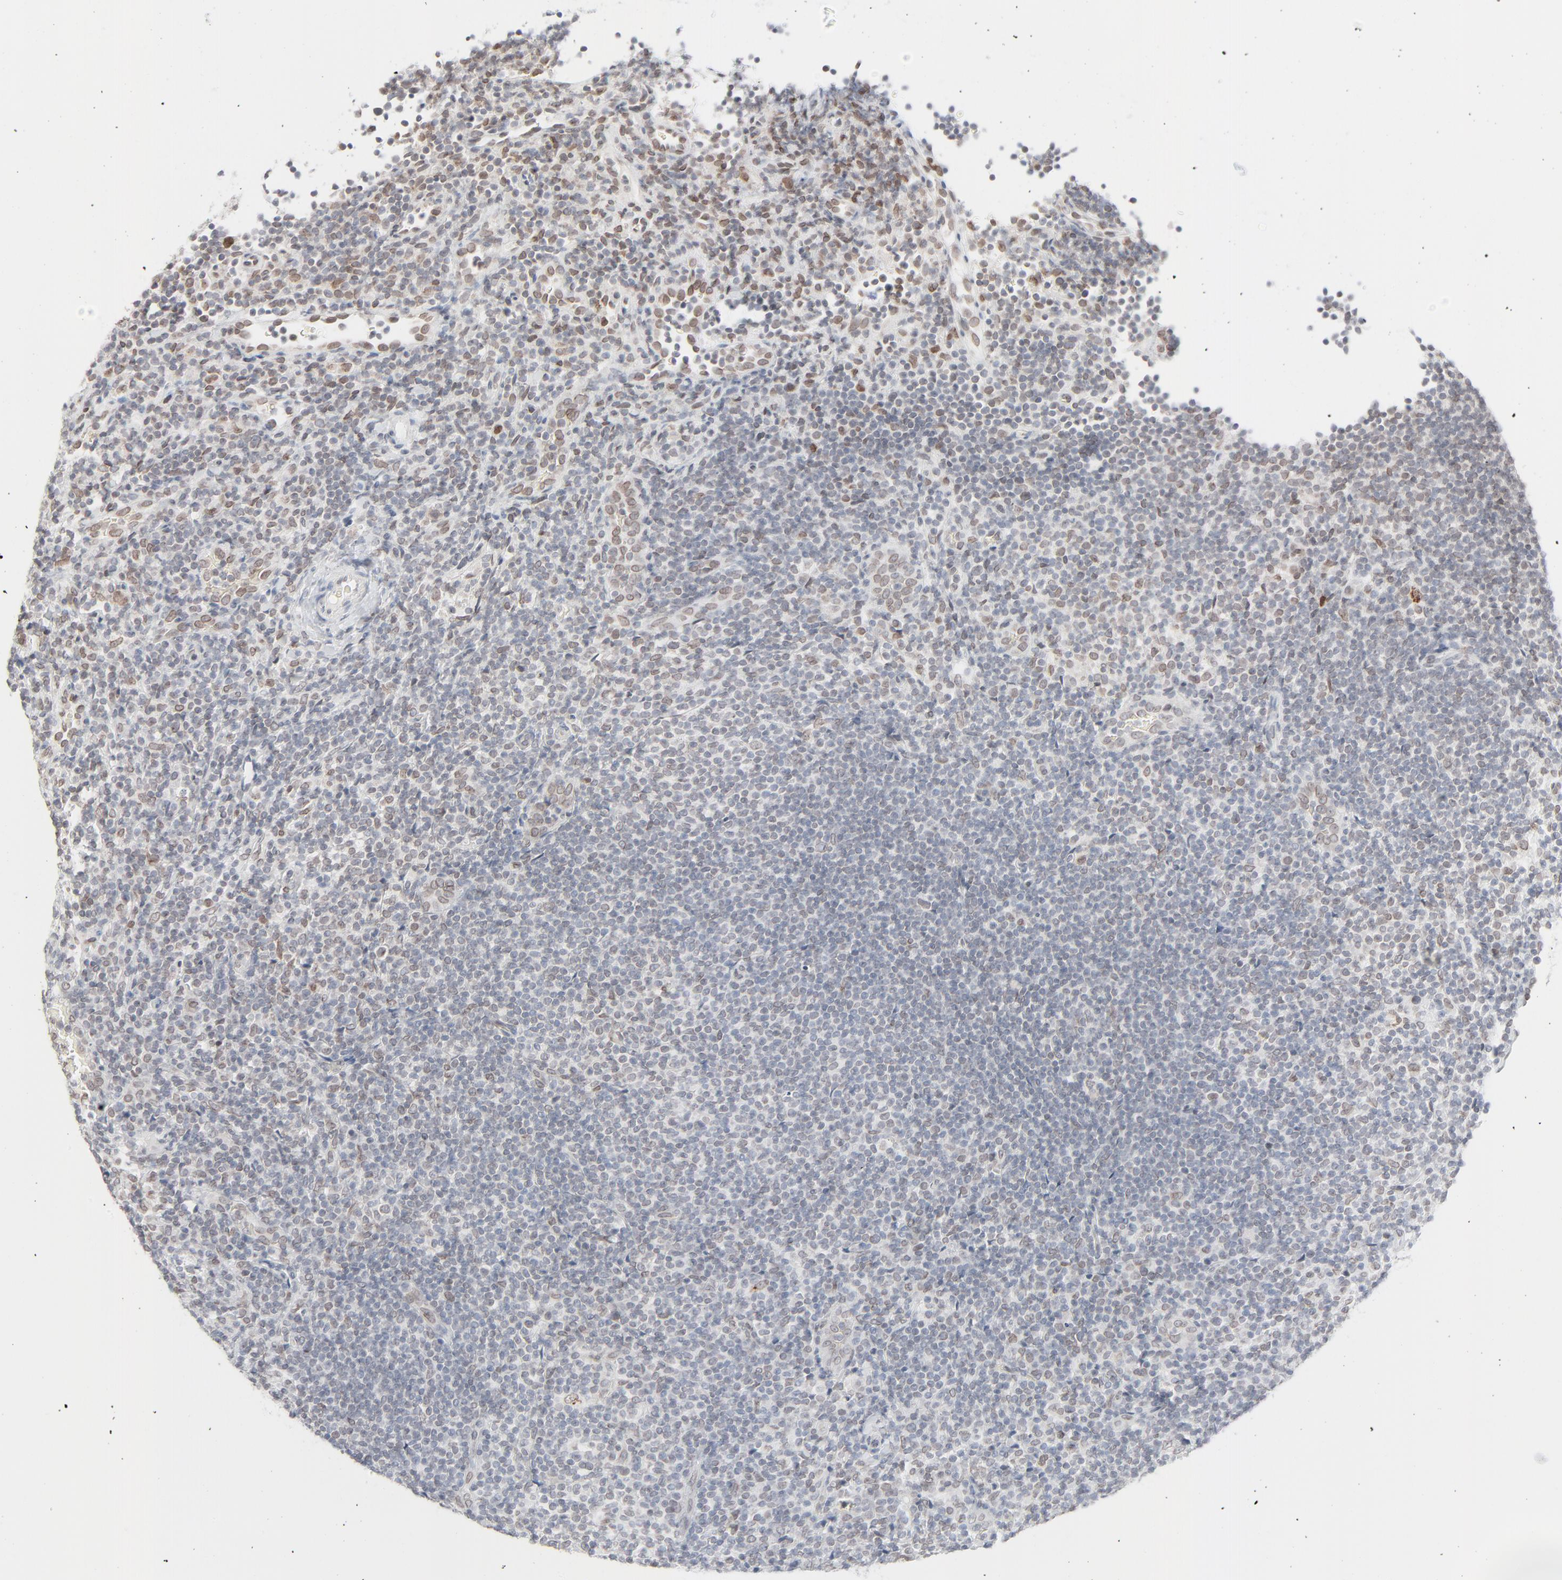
{"staining": {"intensity": "weak", "quantity": "<25%", "location": "cytoplasmic/membranous,nuclear"}, "tissue": "lymphoma", "cell_type": "Tumor cells", "image_type": "cancer", "snomed": [{"axis": "morphology", "description": "Malignant lymphoma, non-Hodgkin's type, Low grade"}, {"axis": "topography", "description": "Lymph node"}], "caption": "Immunohistochemistry (IHC) of lymphoma displays no positivity in tumor cells.", "gene": "MAD1L1", "patient": {"sex": "female", "age": 76}}